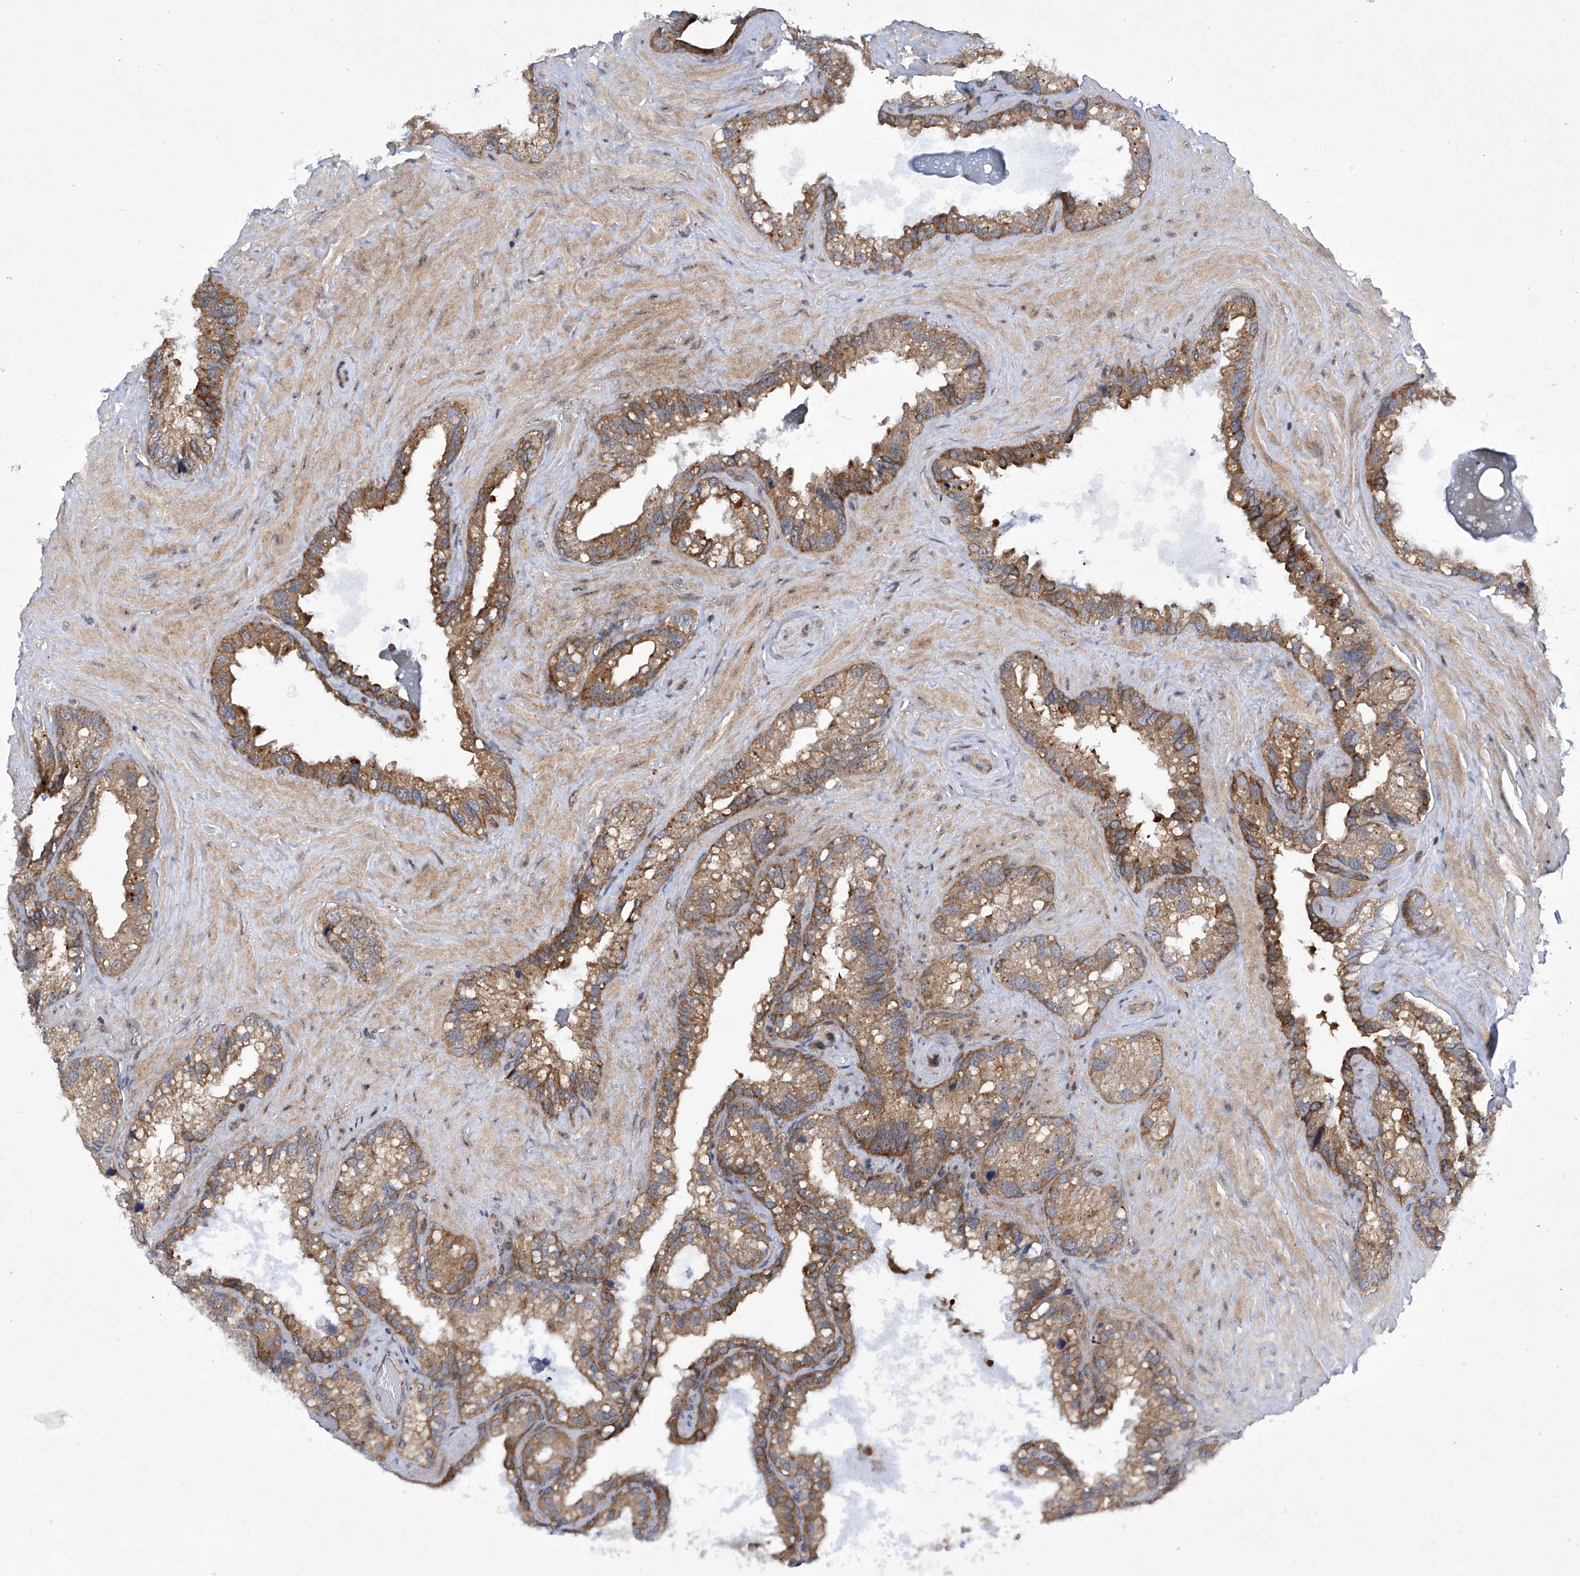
{"staining": {"intensity": "moderate", "quantity": ">75%", "location": "cytoplasmic/membranous"}, "tissue": "seminal vesicle", "cell_type": "Glandular cells", "image_type": "normal", "snomed": [{"axis": "morphology", "description": "Normal tissue, NOS"}, {"axis": "topography", "description": "Prostate"}, {"axis": "topography", "description": "Seminal veicle"}], "caption": "IHC image of unremarkable seminal vesicle: seminal vesicle stained using IHC displays medium levels of moderate protein expression localized specifically in the cytoplasmic/membranous of glandular cells, appearing as a cytoplasmic/membranous brown color.", "gene": "CISH", "patient": {"sex": "male", "age": 68}}